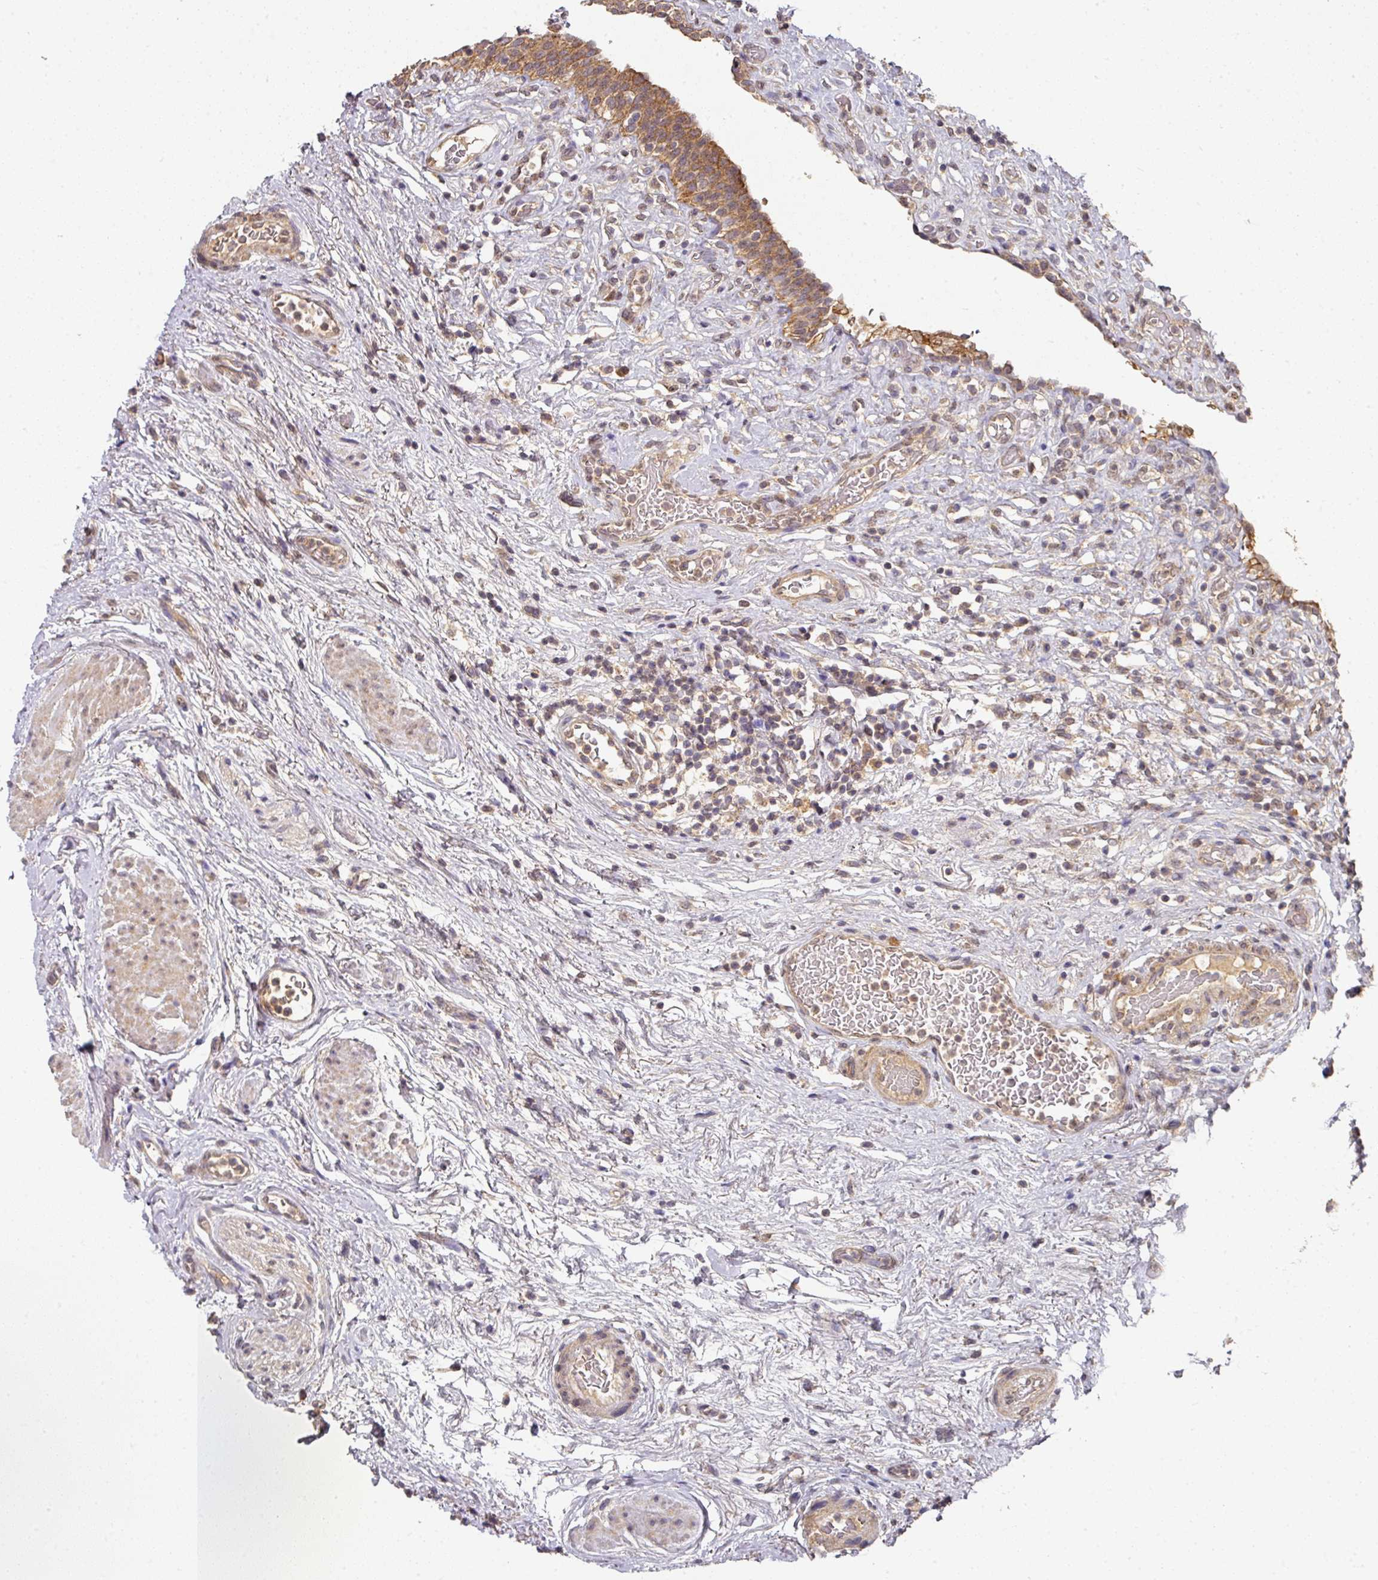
{"staining": {"intensity": "moderate", "quantity": ">75%", "location": "cytoplasmic/membranous"}, "tissue": "urinary bladder", "cell_type": "Urothelial cells", "image_type": "normal", "snomed": [{"axis": "morphology", "description": "Normal tissue, NOS"}, {"axis": "topography", "description": "Urinary bladder"}], "caption": "A high-resolution image shows immunohistochemistry (IHC) staining of normal urinary bladder, which demonstrates moderate cytoplasmic/membranous positivity in about >75% of urothelial cells.", "gene": "EXTL3", "patient": {"sex": "male", "age": 71}}